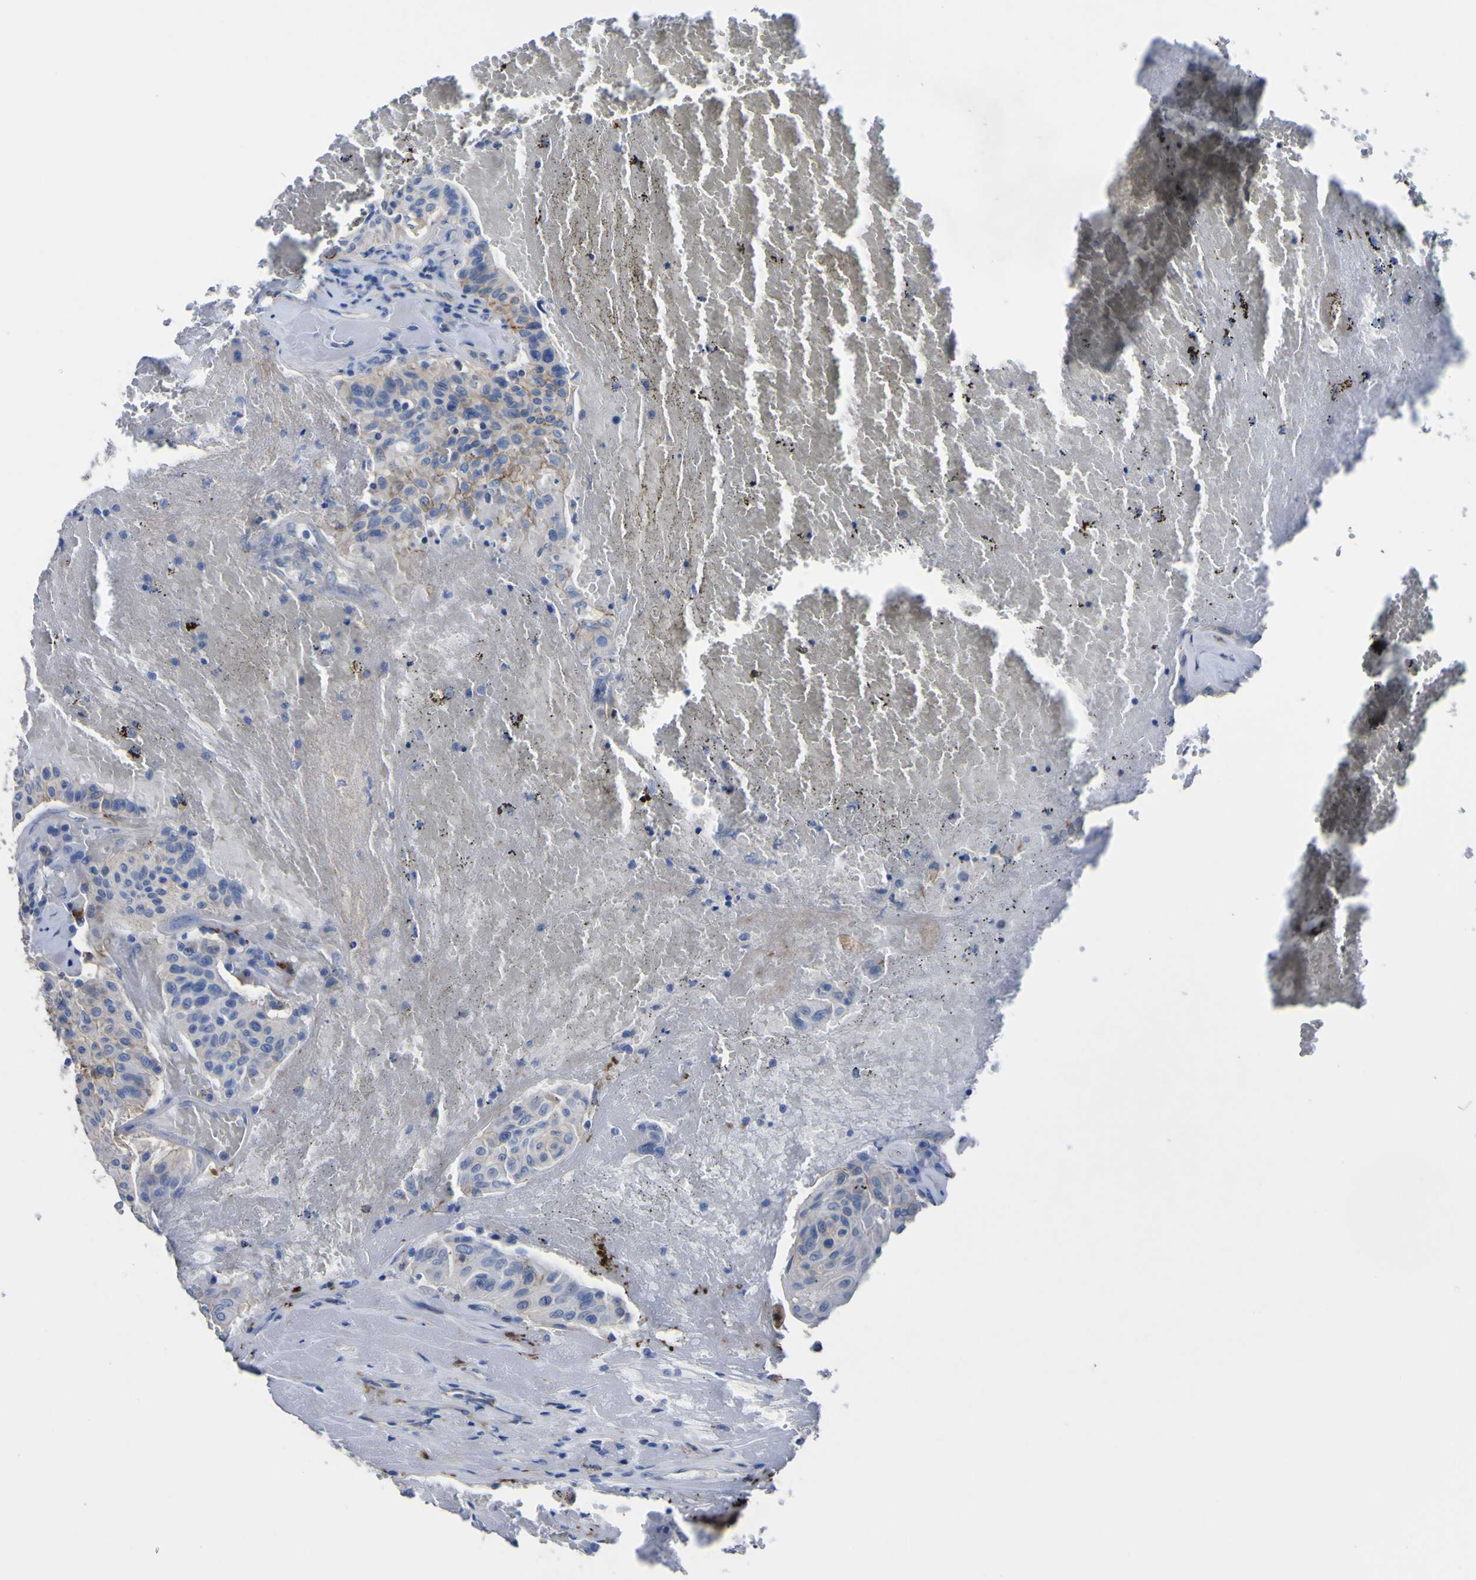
{"staining": {"intensity": "weak", "quantity": "25%-75%", "location": "cytoplasmic/membranous"}, "tissue": "urothelial cancer", "cell_type": "Tumor cells", "image_type": "cancer", "snomed": [{"axis": "morphology", "description": "Urothelial carcinoma, High grade"}, {"axis": "topography", "description": "Urinary bladder"}], "caption": "Tumor cells demonstrate weak cytoplasmic/membranous staining in about 25%-75% of cells in urothelial carcinoma (high-grade). (IHC, brightfield microscopy, high magnification).", "gene": "AGO4", "patient": {"sex": "male", "age": 66}}